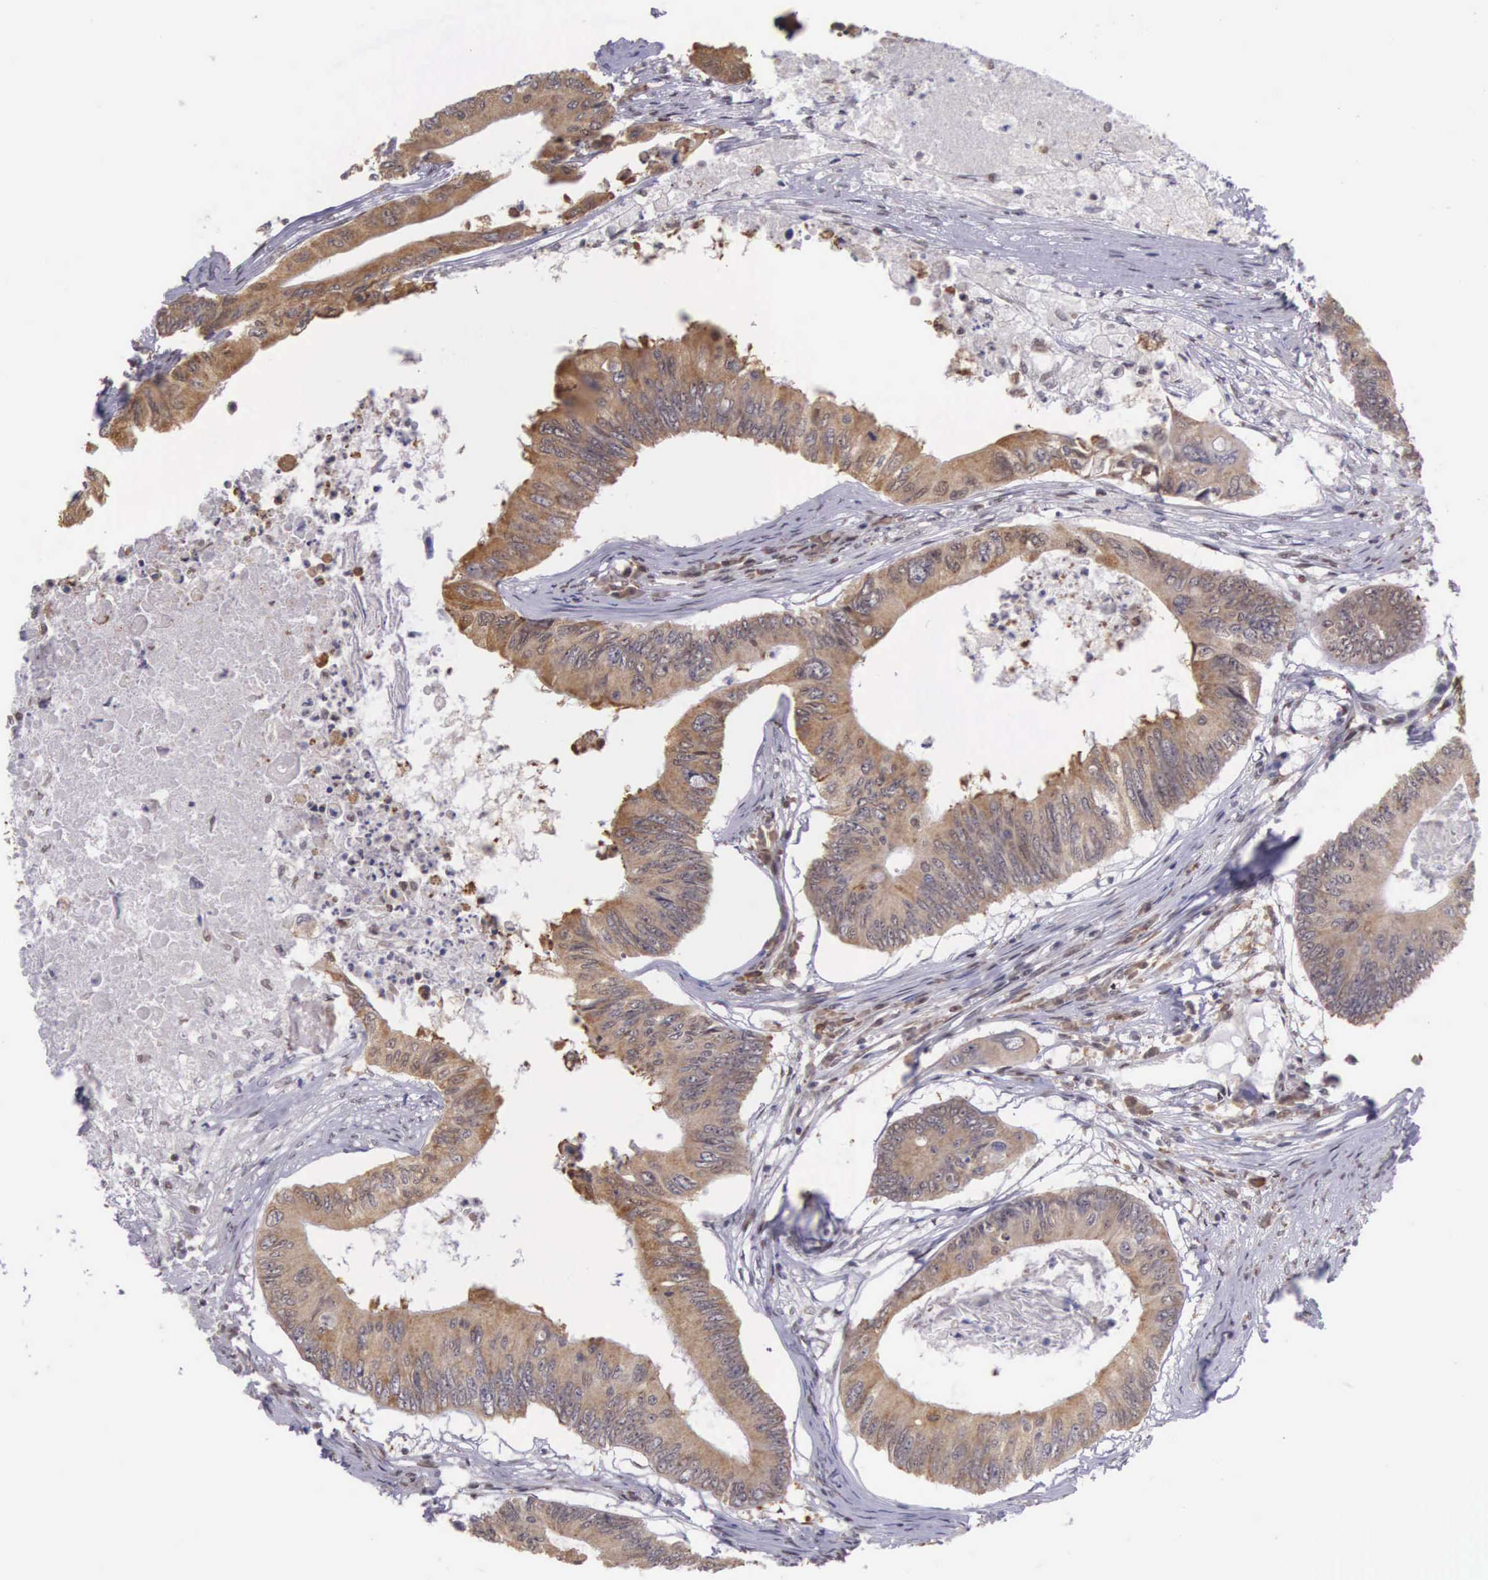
{"staining": {"intensity": "moderate", "quantity": ">75%", "location": "cytoplasmic/membranous"}, "tissue": "colorectal cancer", "cell_type": "Tumor cells", "image_type": "cancer", "snomed": [{"axis": "morphology", "description": "Adenocarcinoma, NOS"}, {"axis": "topography", "description": "Colon"}], "caption": "Moderate cytoplasmic/membranous positivity is seen in about >75% of tumor cells in colorectal cancer (adenocarcinoma).", "gene": "SLC25A21", "patient": {"sex": "male", "age": 65}}